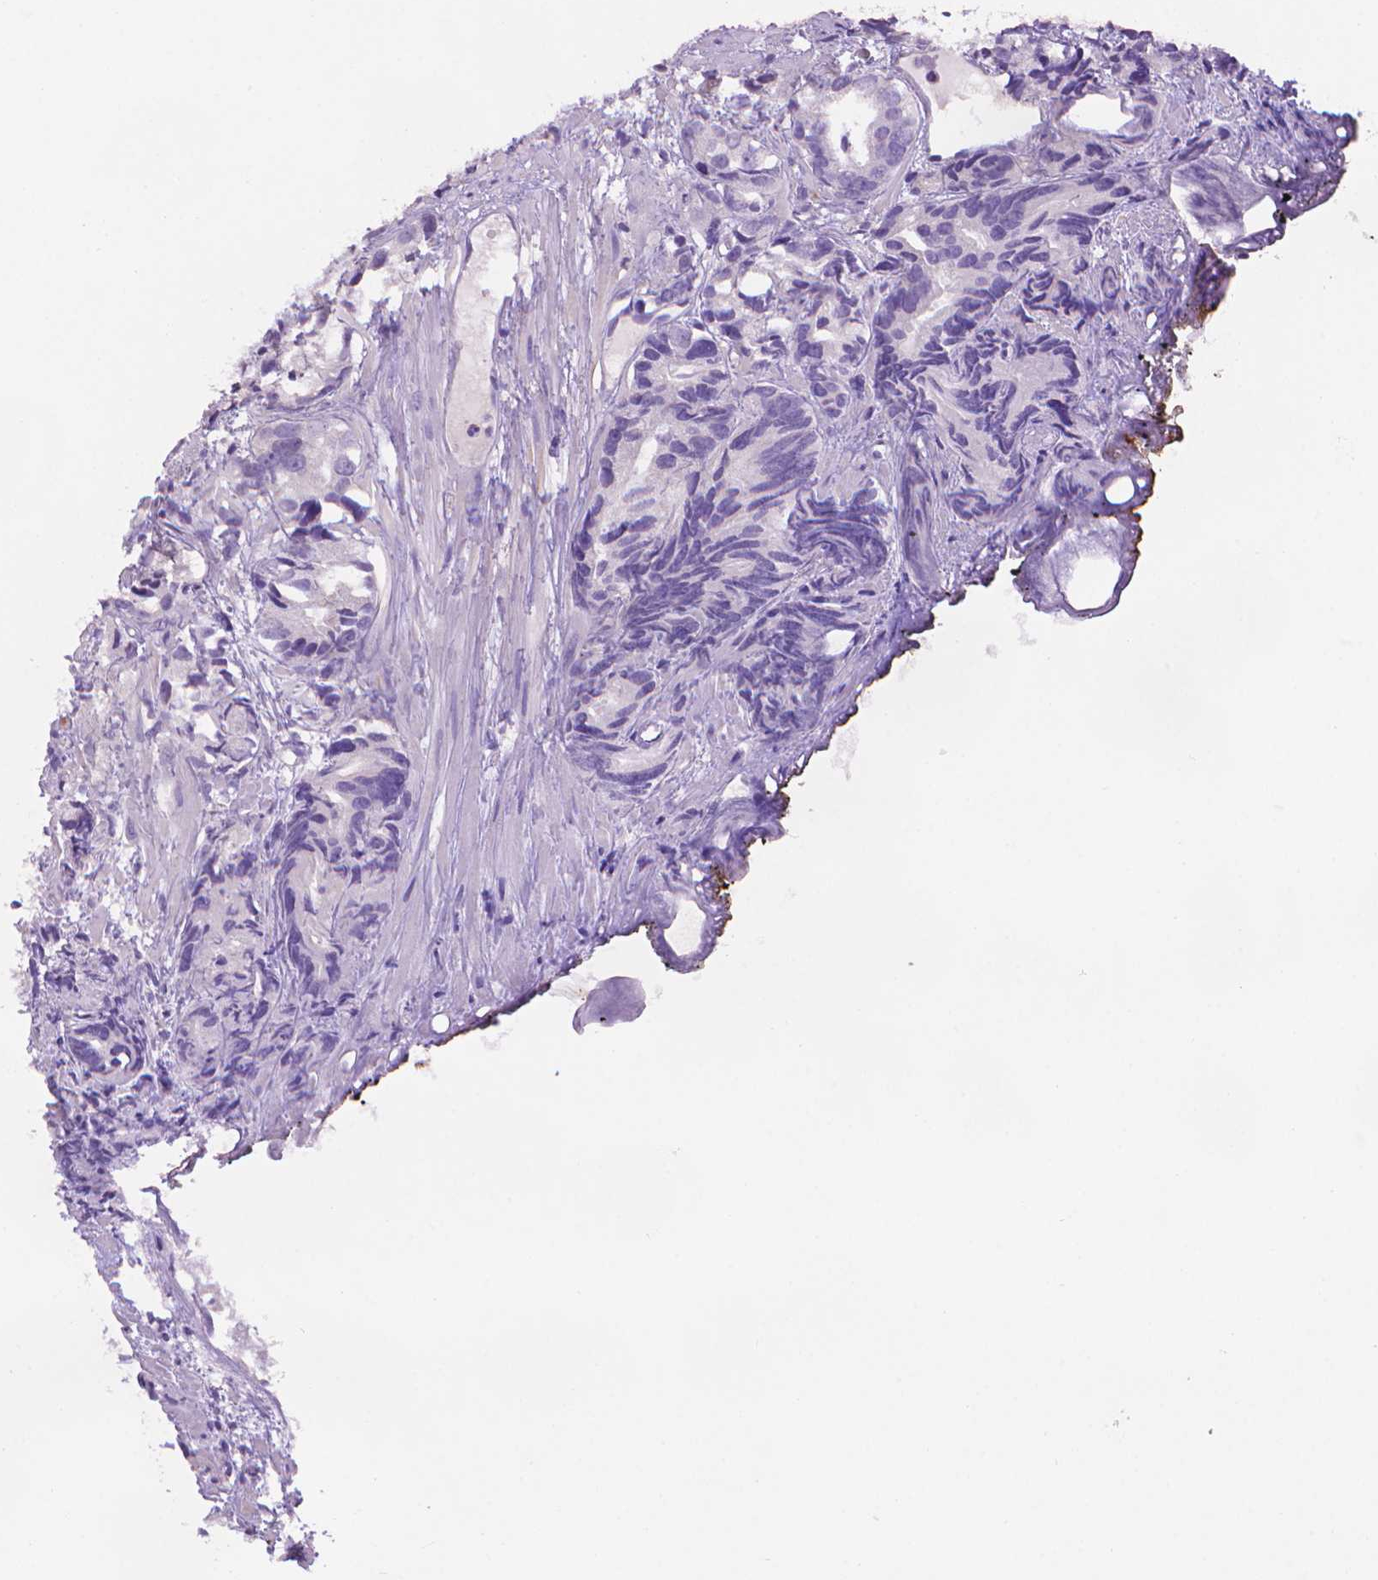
{"staining": {"intensity": "negative", "quantity": "none", "location": "none"}, "tissue": "prostate cancer", "cell_type": "Tumor cells", "image_type": "cancer", "snomed": [{"axis": "morphology", "description": "Adenocarcinoma, High grade"}, {"axis": "topography", "description": "Prostate"}], "caption": "DAB (3,3'-diaminobenzidine) immunohistochemical staining of human prostate high-grade adenocarcinoma shows no significant staining in tumor cells. (DAB immunohistochemistry (IHC), high magnification).", "gene": "FGD2", "patient": {"sex": "male", "age": 79}}